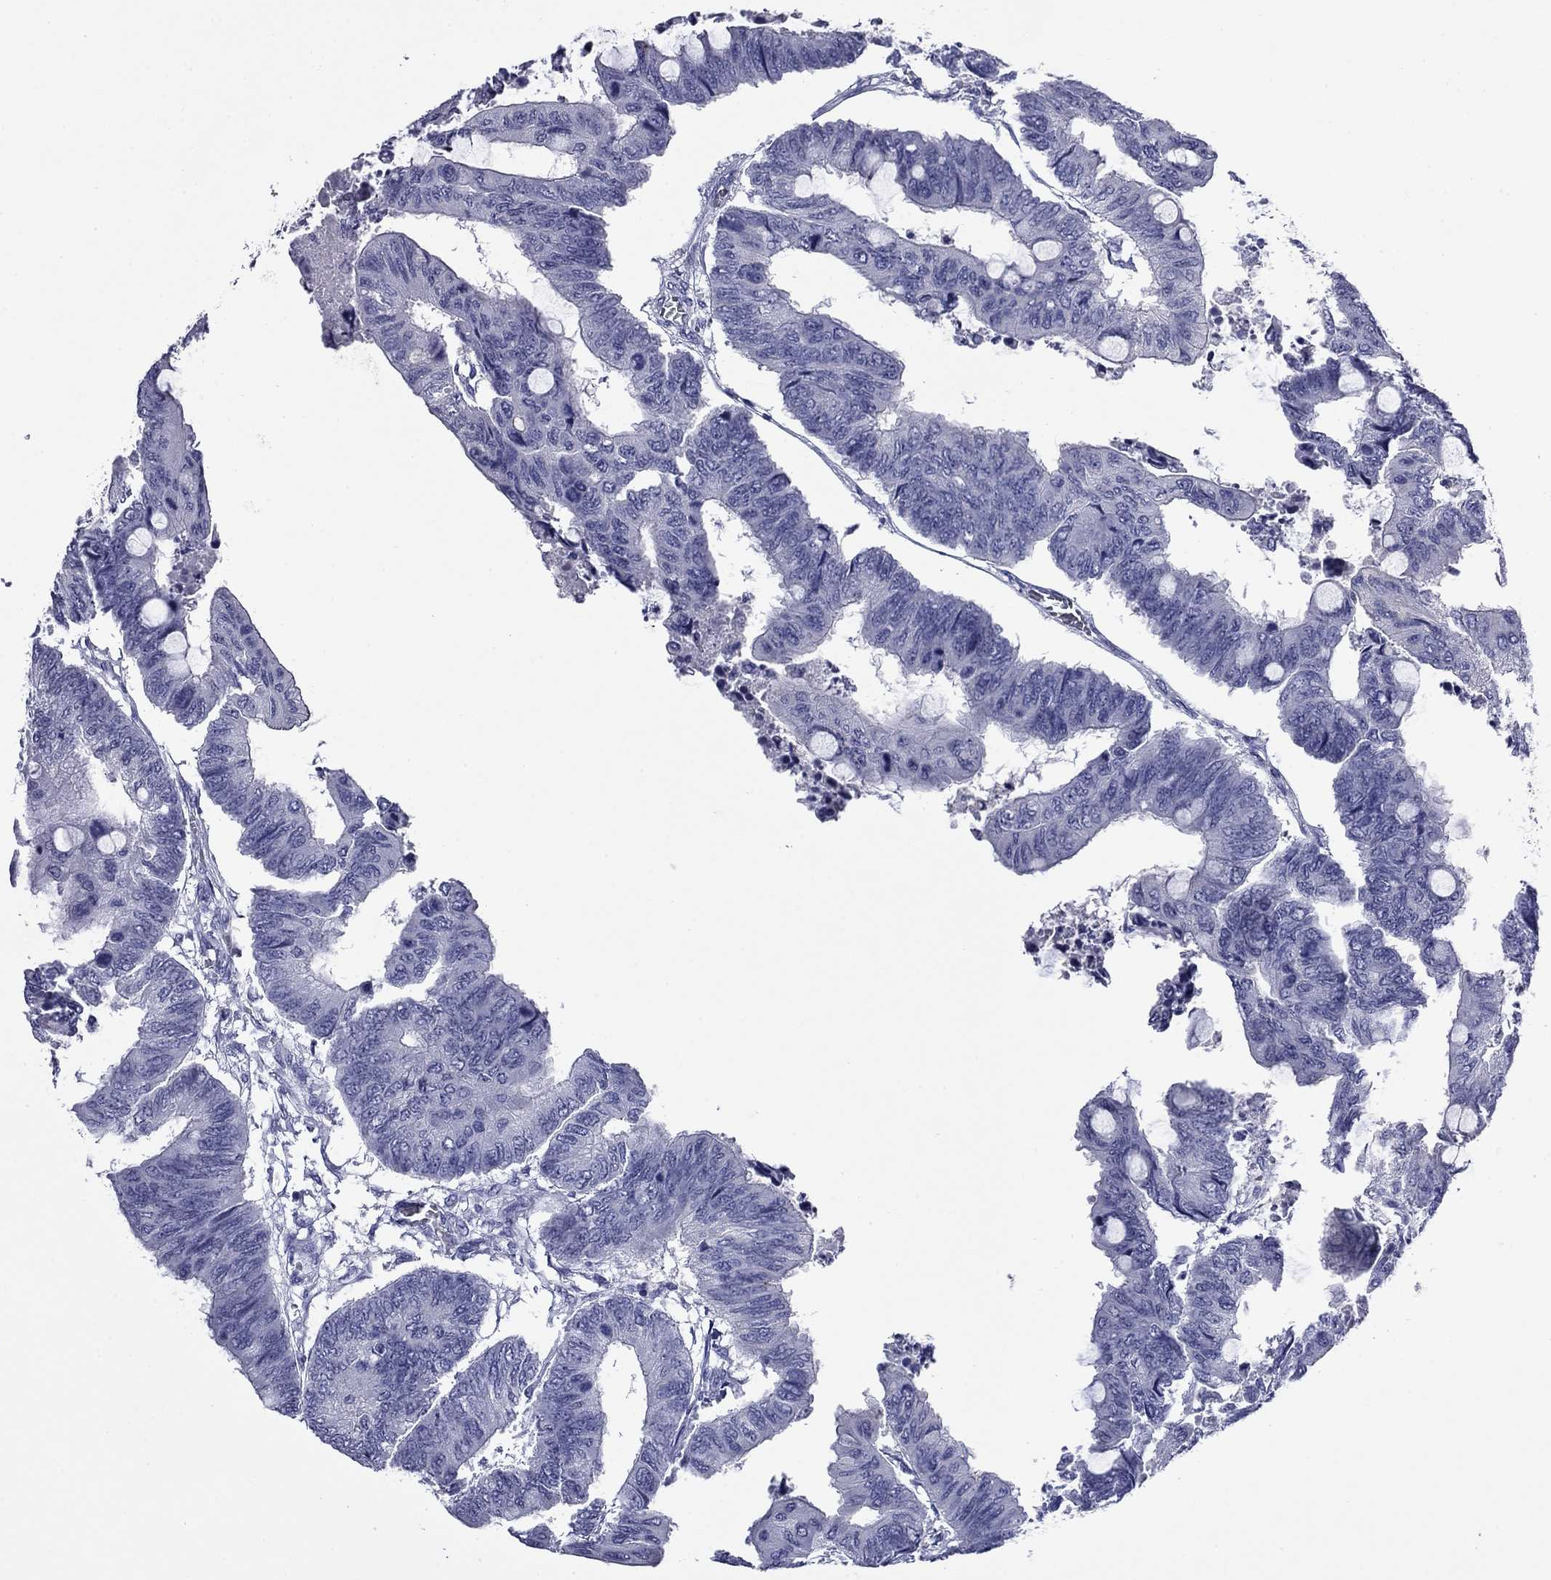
{"staining": {"intensity": "negative", "quantity": "none", "location": "none"}, "tissue": "colorectal cancer", "cell_type": "Tumor cells", "image_type": "cancer", "snomed": [{"axis": "morphology", "description": "Normal tissue, NOS"}, {"axis": "morphology", "description": "Adenocarcinoma, NOS"}, {"axis": "topography", "description": "Rectum"}, {"axis": "topography", "description": "Peripheral nerve tissue"}], "caption": "Colorectal cancer was stained to show a protein in brown. There is no significant staining in tumor cells.", "gene": "CFAP119", "patient": {"sex": "male", "age": 92}}